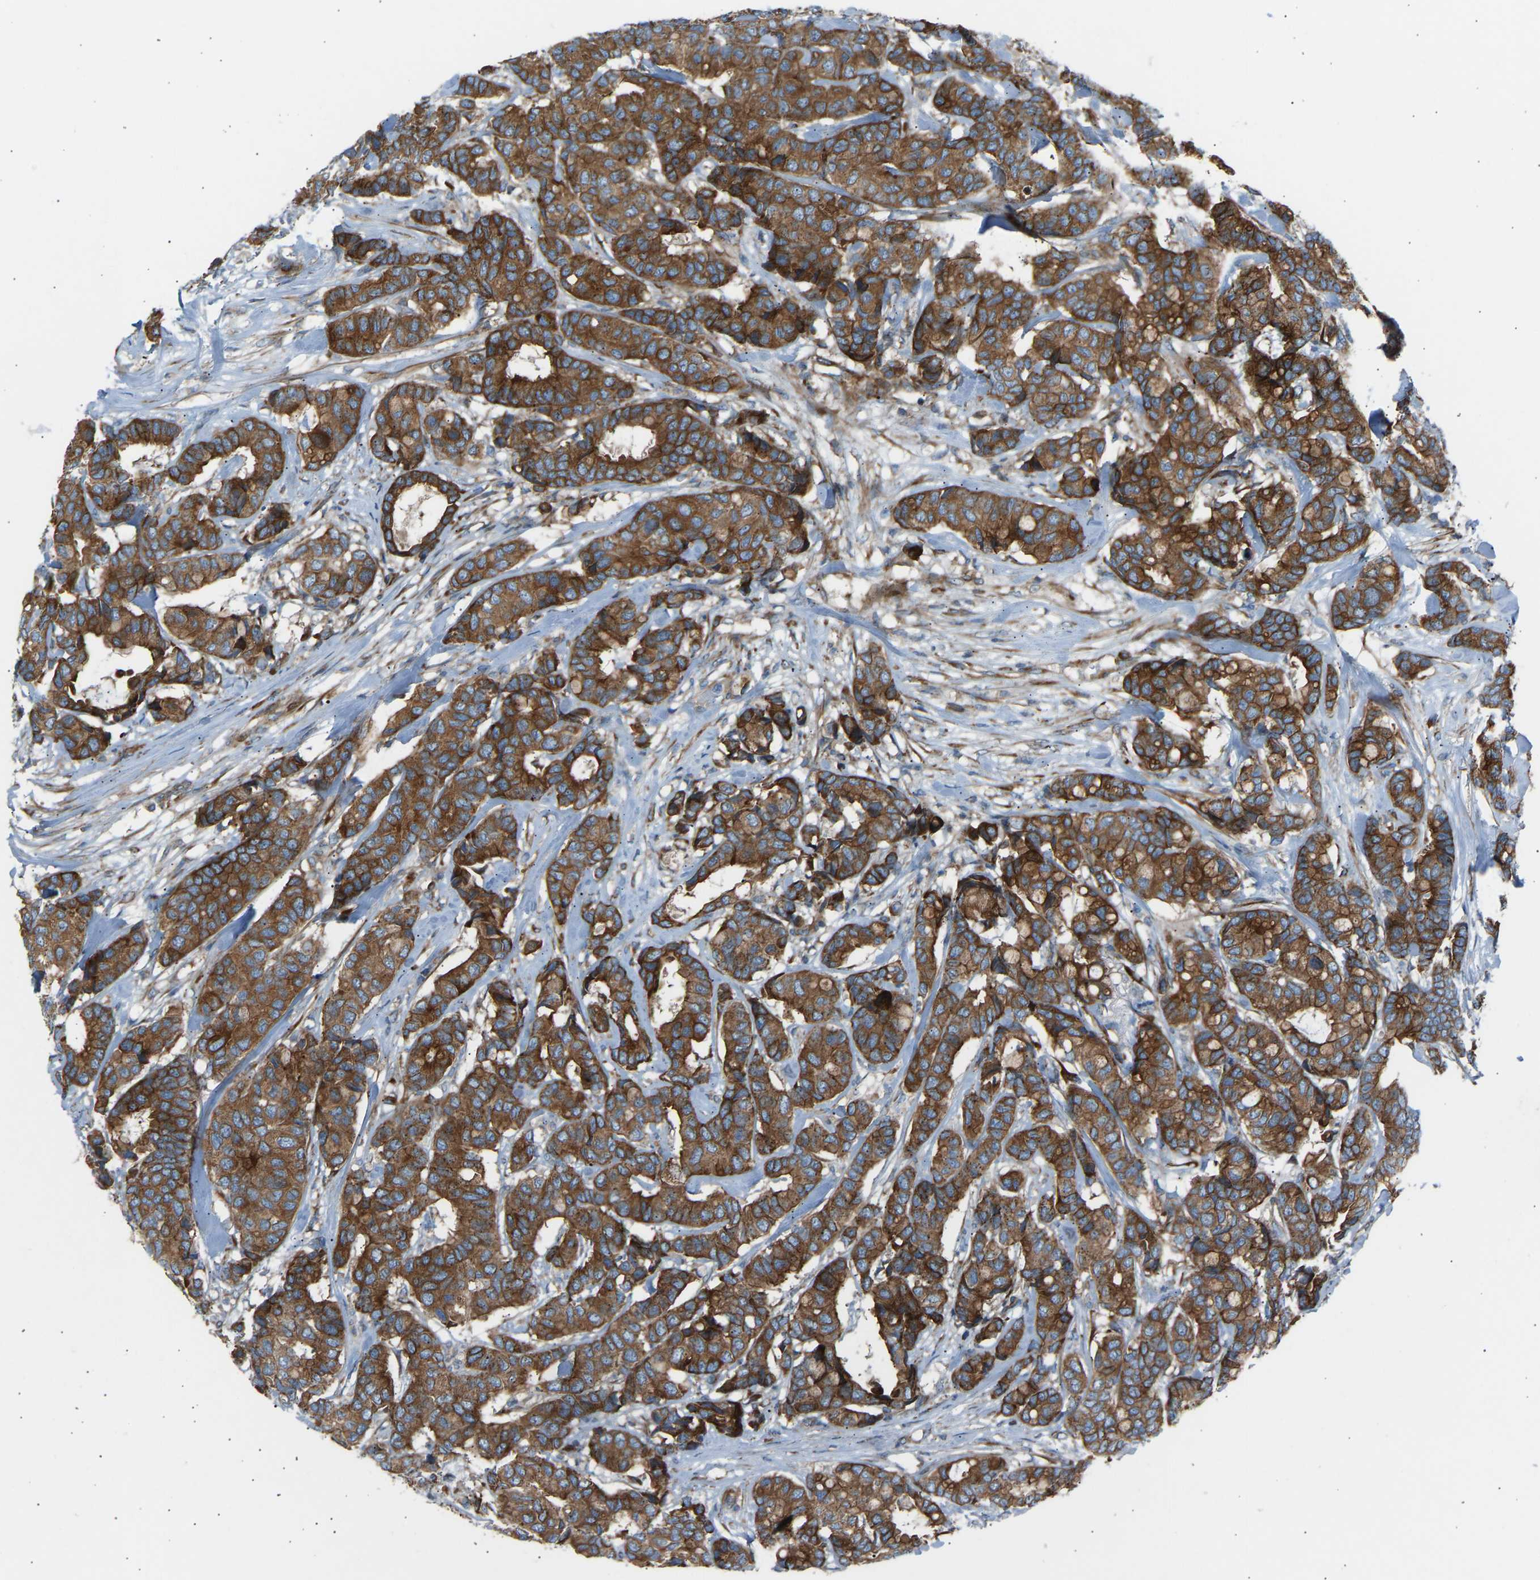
{"staining": {"intensity": "strong", "quantity": ">75%", "location": "cytoplasmic/membranous"}, "tissue": "breast cancer", "cell_type": "Tumor cells", "image_type": "cancer", "snomed": [{"axis": "morphology", "description": "Duct carcinoma"}, {"axis": "topography", "description": "Breast"}], "caption": "A brown stain labels strong cytoplasmic/membranous positivity of a protein in intraductal carcinoma (breast) tumor cells.", "gene": "VPS41", "patient": {"sex": "female", "age": 87}}